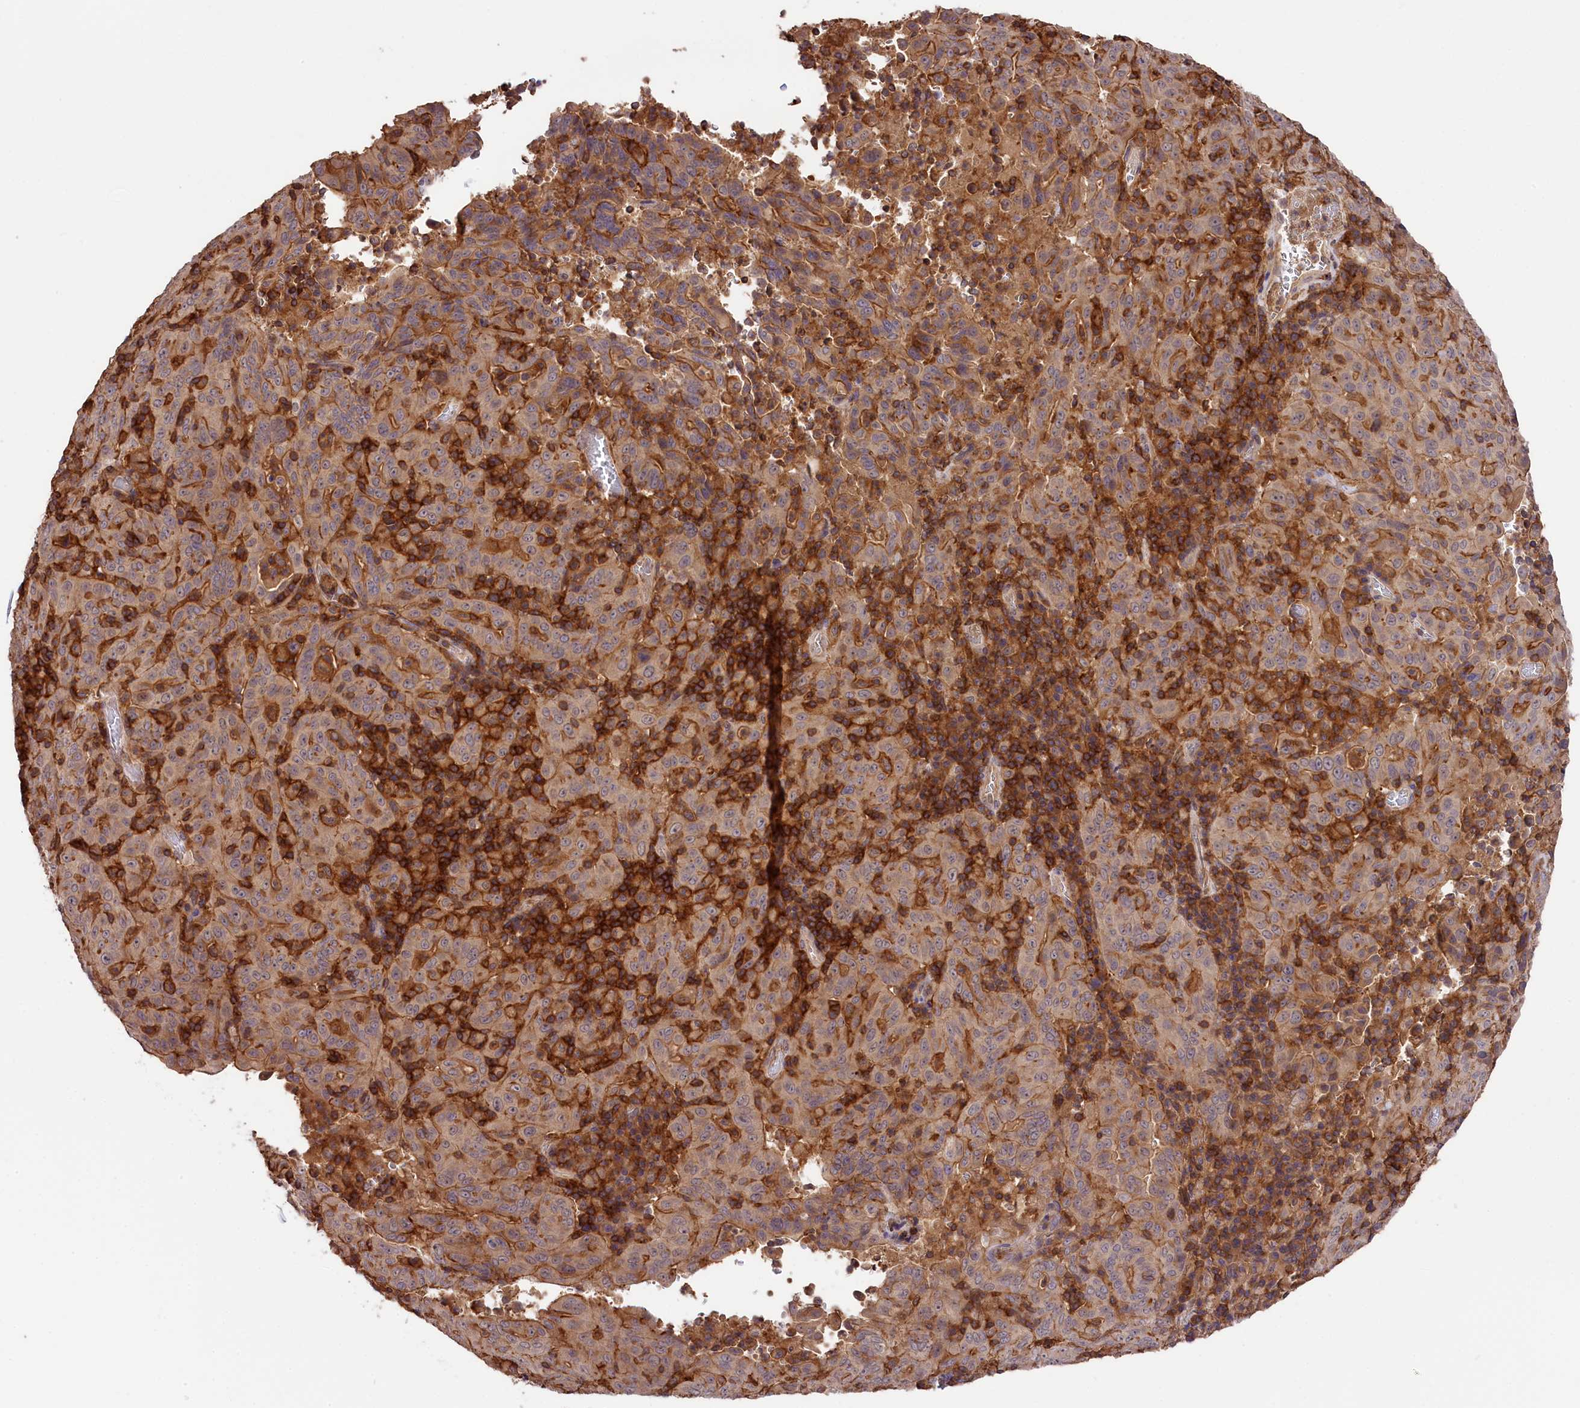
{"staining": {"intensity": "weak", "quantity": "<25%", "location": "cytoplasmic/membranous"}, "tissue": "pancreatic cancer", "cell_type": "Tumor cells", "image_type": "cancer", "snomed": [{"axis": "morphology", "description": "Adenocarcinoma, NOS"}, {"axis": "topography", "description": "Pancreas"}], "caption": "A high-resolution histopathology image shows immunohistochemistry (IHC) staining of pancreatic cancer, which shows no significant expression in tumor cells.", "gene": "SKIDA1", "patient": {"sex": "male", "age": 63}}